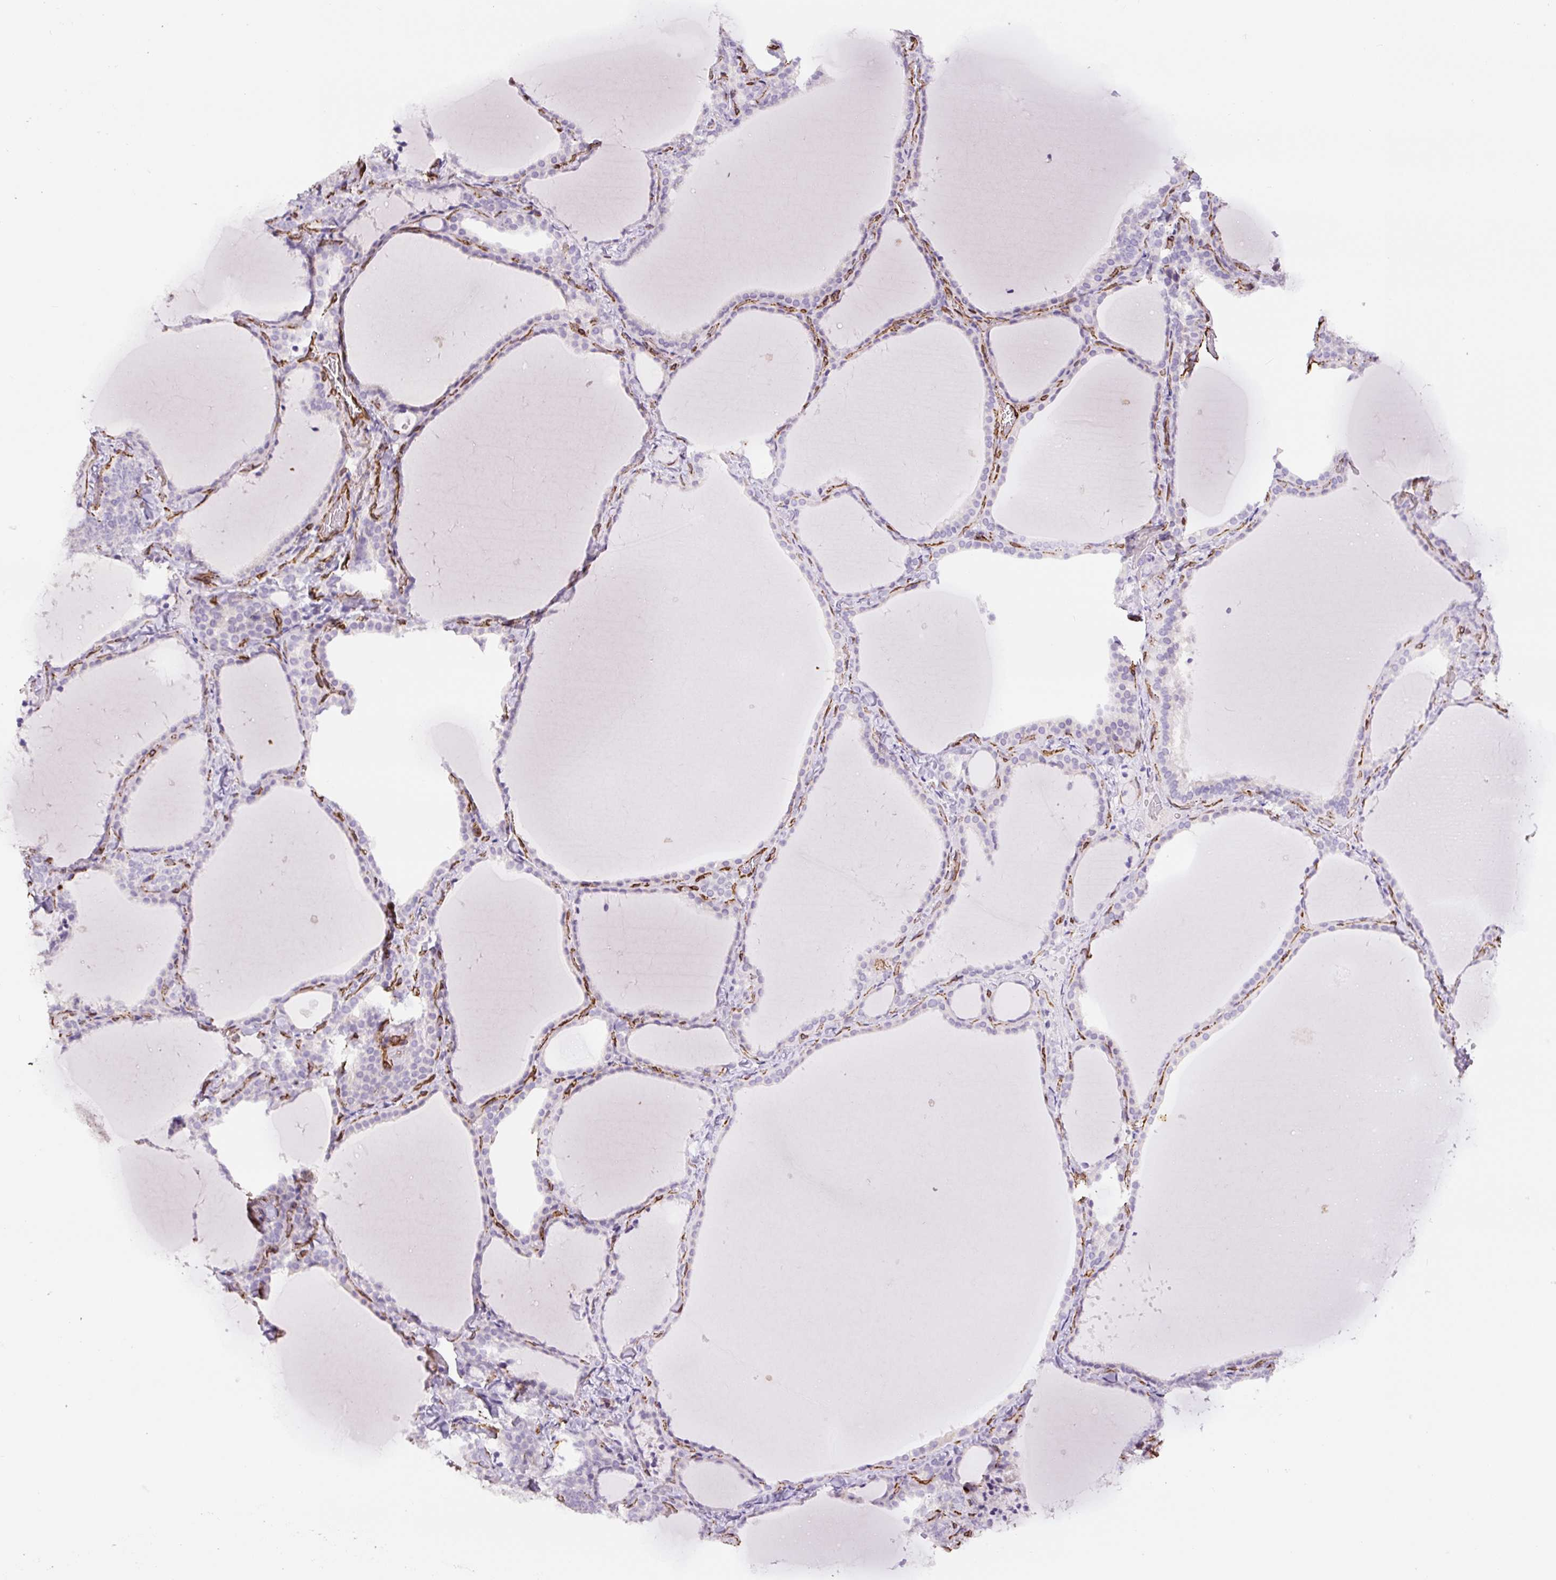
{"staining": {"intensity": "negative", "quantity": "none", "location": "none"}, "tissue": "thyroid gland", "cell_type": "Glandular cells", "image_type": "normal", "snomed": [{"axis": "morphology", "description": "Normal tissue, NOS"}, {"axis": "topography", "description": "Thyroid gland"}], "caption": "Glandular cells show no significant protein expression in normal thyroid gland. (Stains: DAB IHC with hematoxylin counter stain, Microscopy: brightfield microscopy at high magnification).", "gene": "NES", "patient": {"sex": "female", "age": 22}}